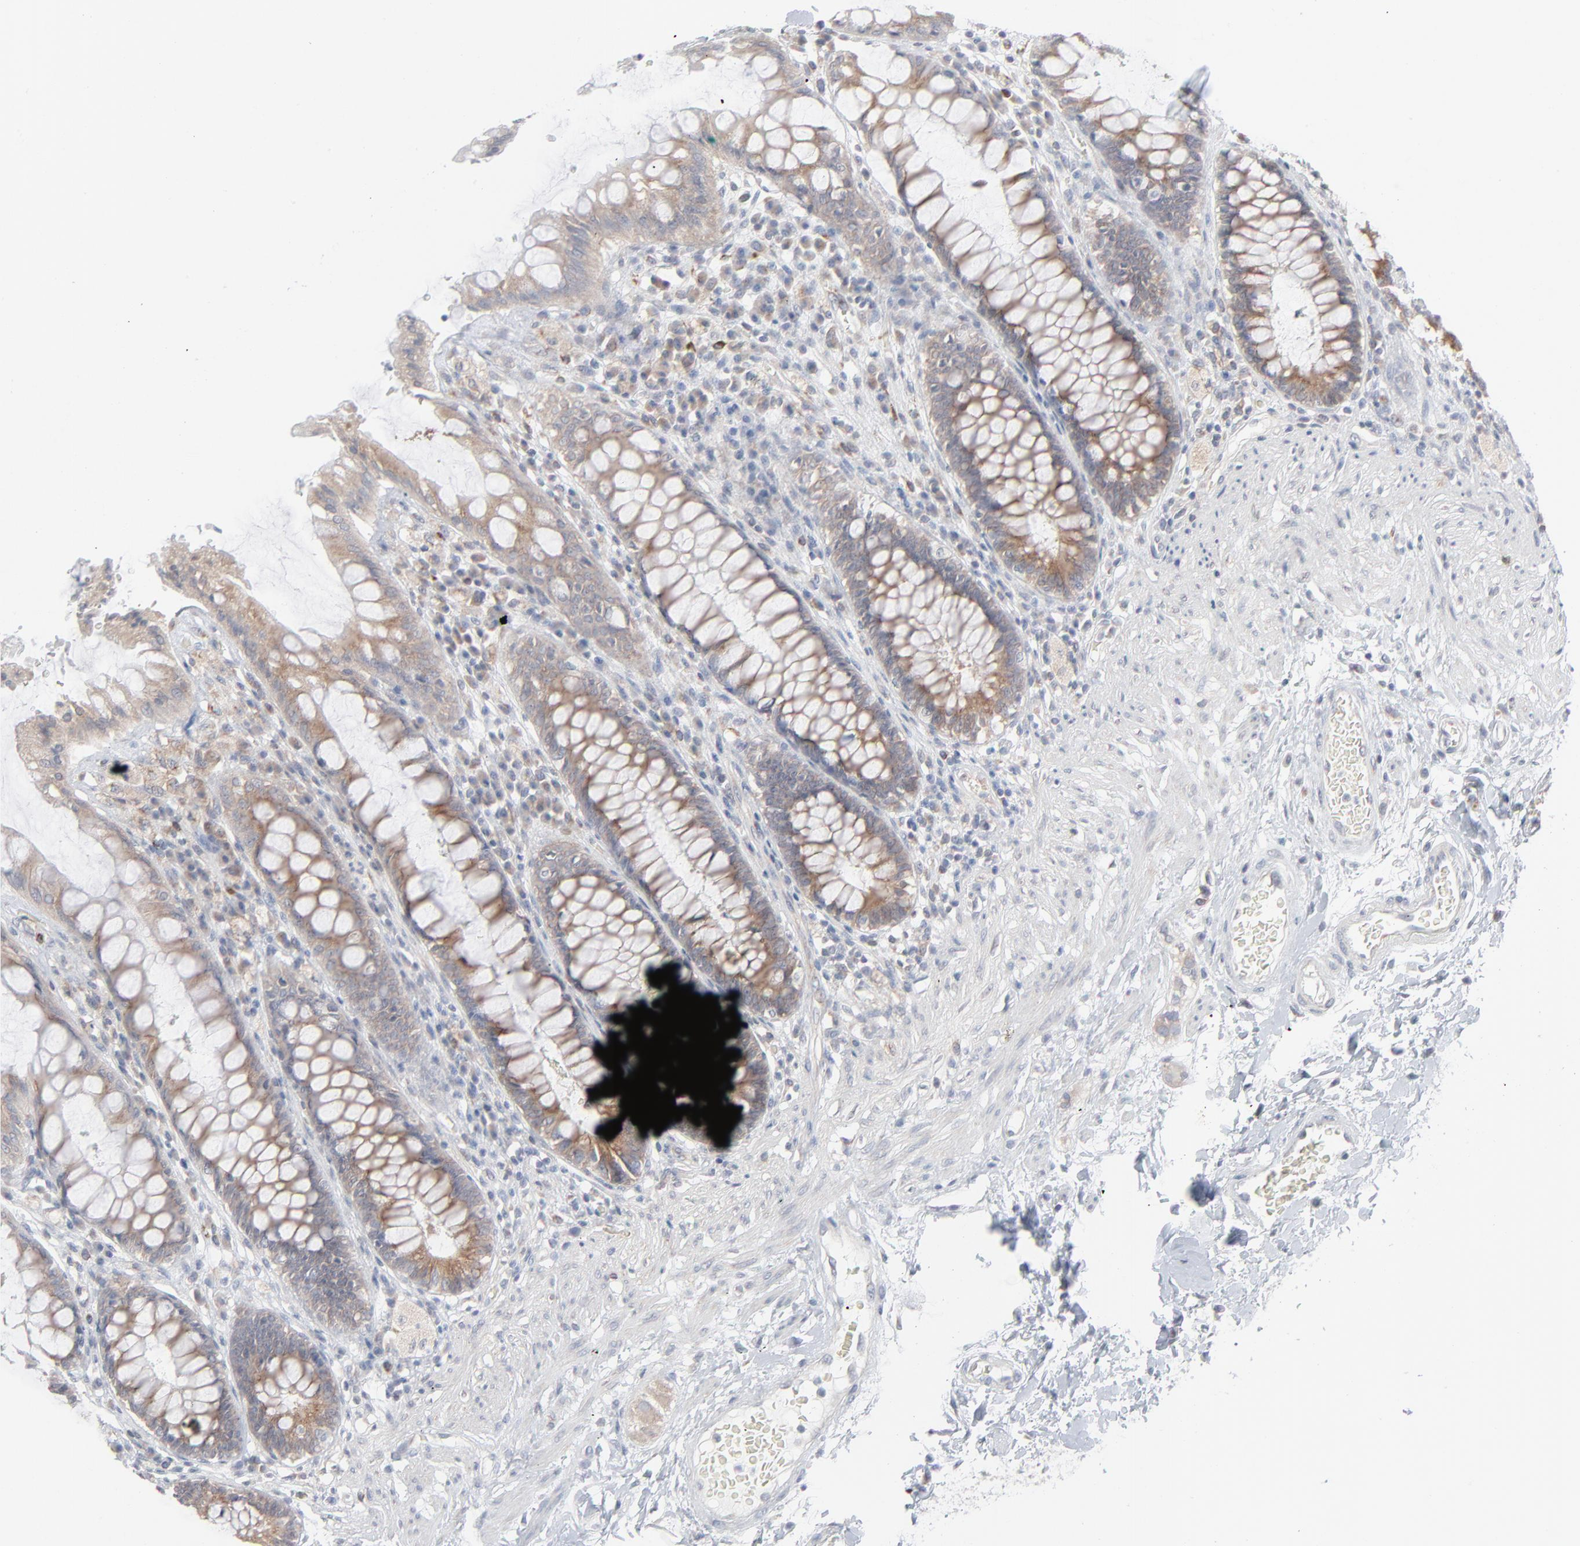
{"staining": {"intensity": "weak", "quantity": "25%-75%", "location": "cytoplasmic/membranous"}, "tissue": "rectum", "cell_type": "Glandular cells", "image_type": "normal", "snomed": [{"axis": "morphology", "description": "Normal tissue, NOS"}, {"axis": "topography", "description": "Rectum"}], "caption": "A micrograph of rectum stained for a protein reveals weak cytoplasmic/membranous brown staining in glandular cells.", "gene": "KDSR", "patient": {"sex": "female", "age": 46}}